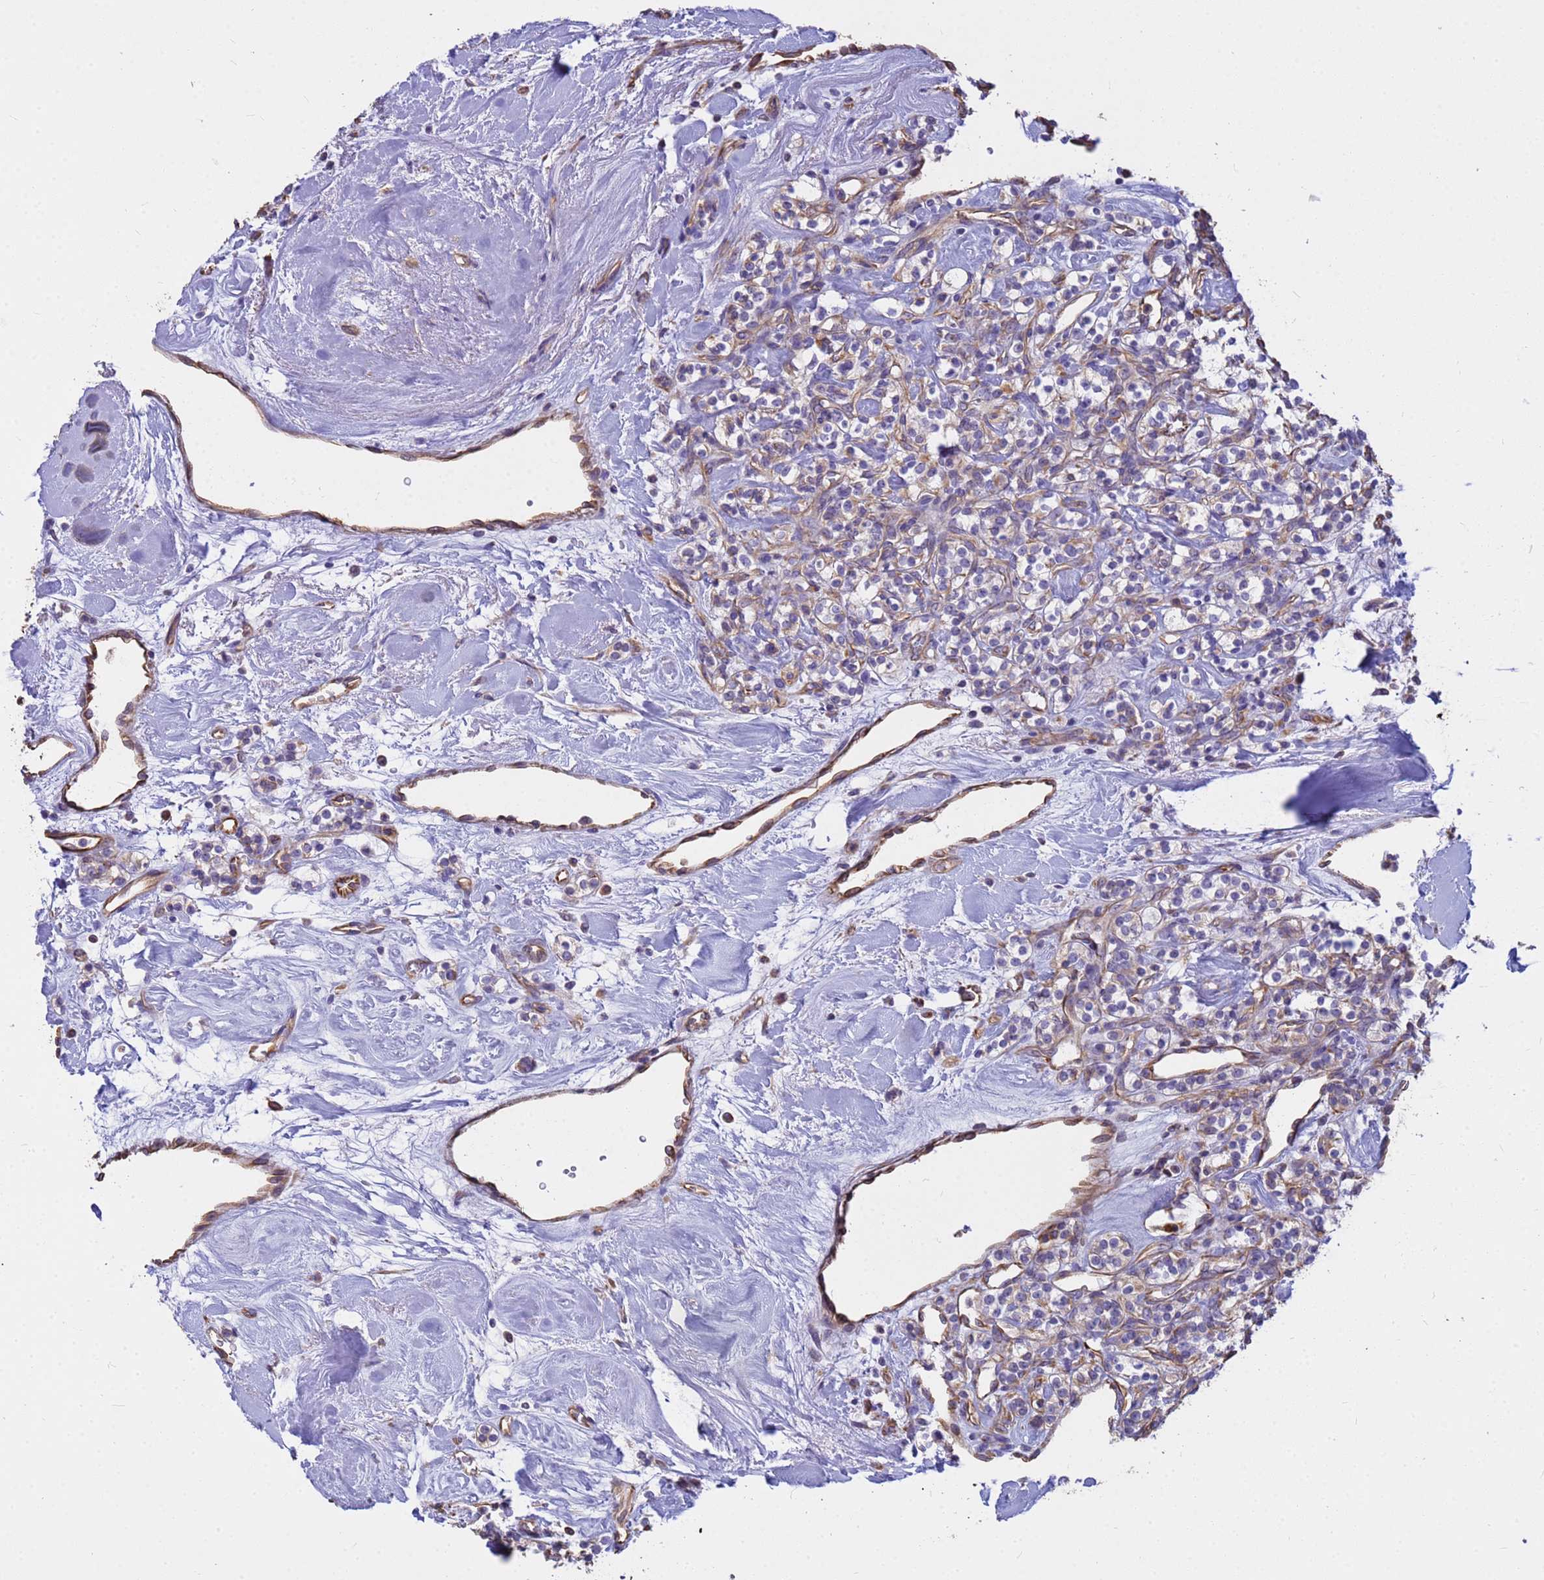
{"staining": {"intensity": "weak", "quantity": "25%-75%", "location": "cytoplasmic/membranous"}, "tissue": "renal cancer", "cell_type": "Tumor cells", "image_type": "cancer", "snomed": [{"axis": "morphology", "description": "Adenocarcinoma, NOS"}, {"axis": "topography", "description": "Kidney"}], "caption": "IHC photomicrograph of neoplastic tissue: renal adenocarcinoma stained using immunohistochemistry shows low levels of weak protein expression localized specifically in the cytoplasmic/membranous of tumor cells, appearing as a cytoplasmic/membranous brown color.", "gene": "TCEAL3", "patient": {"sex": "male", "age": 77}}